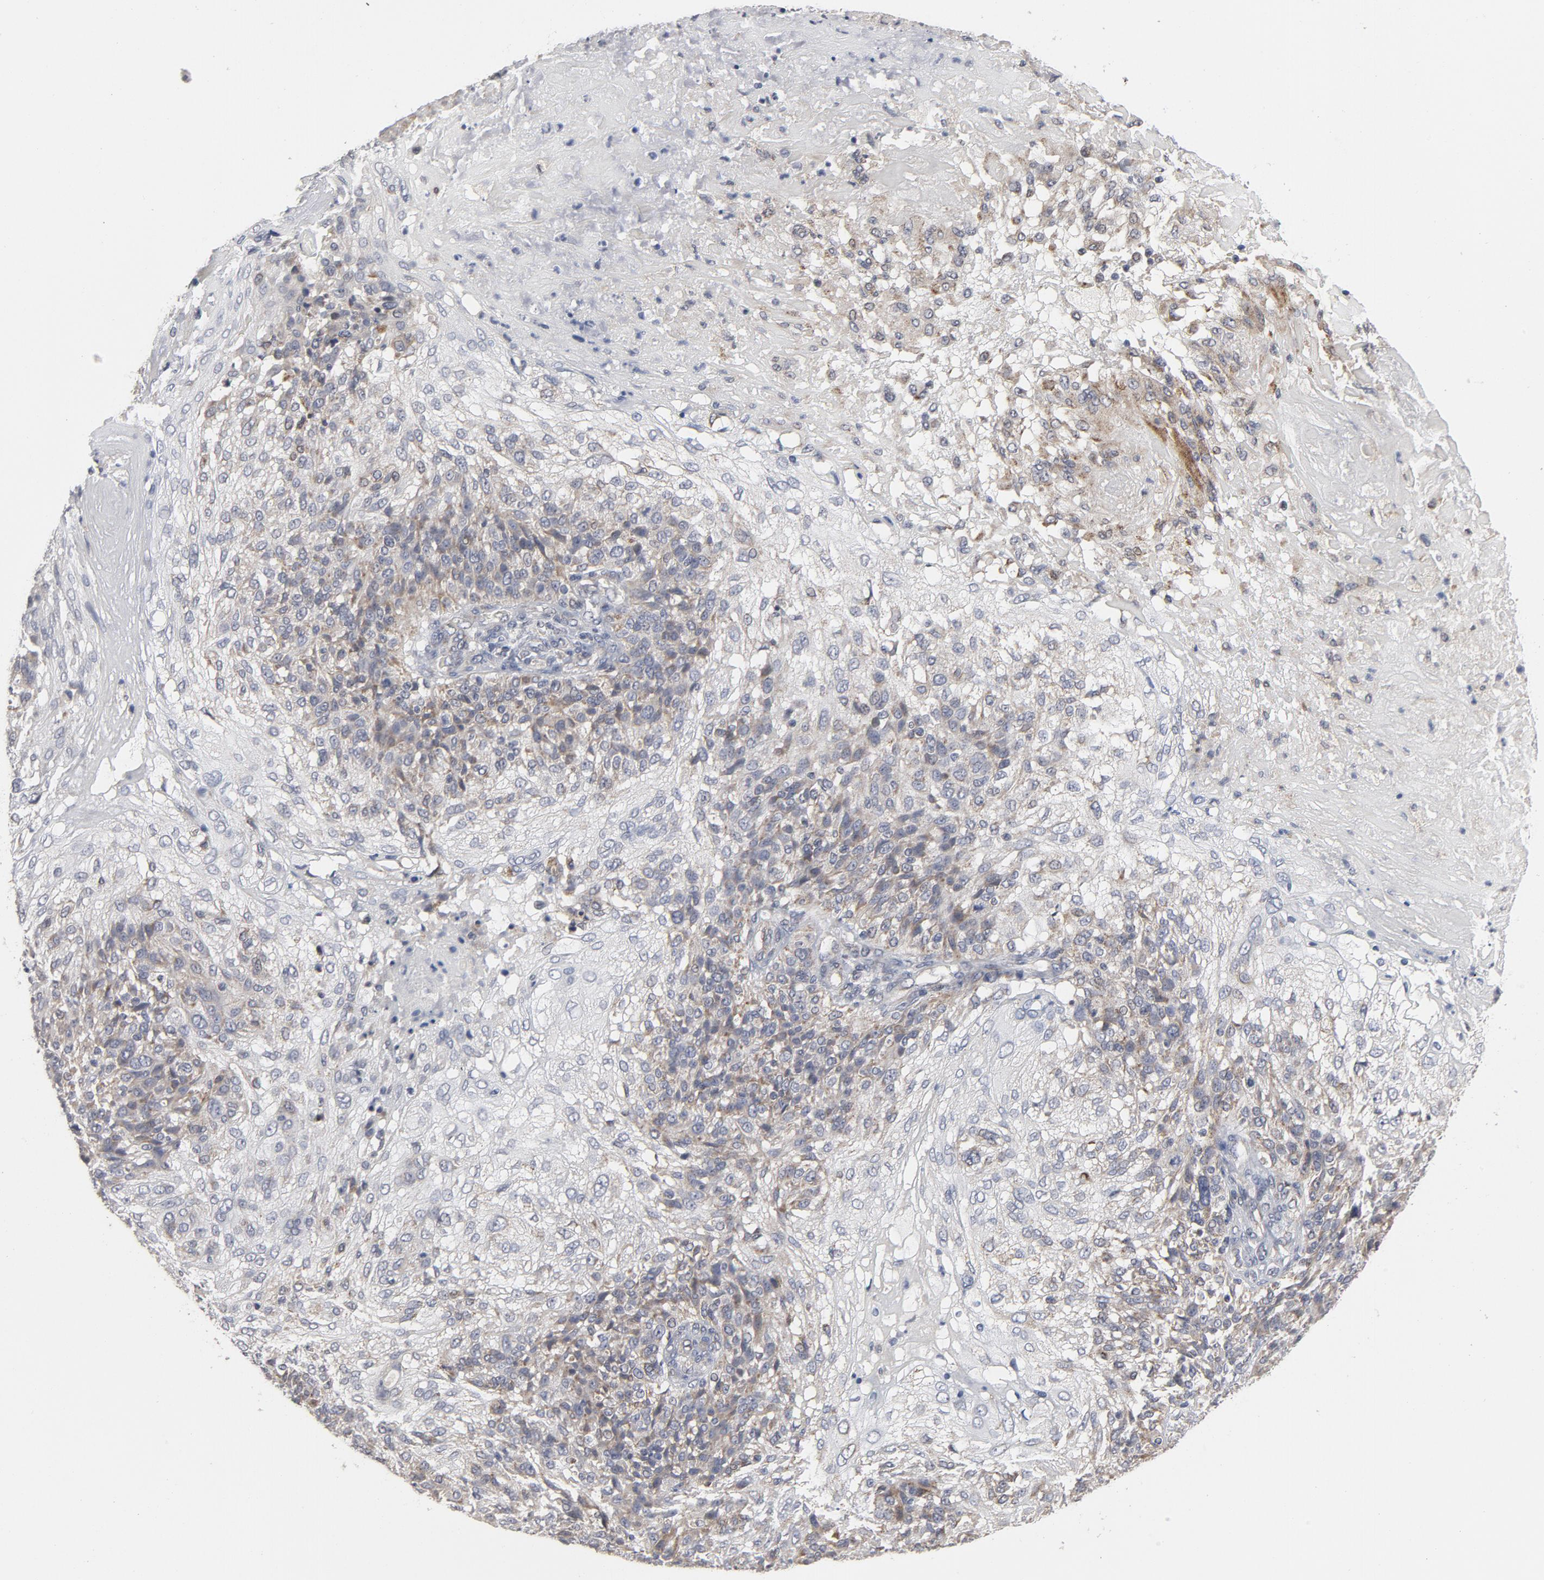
{"staining": {"intensity": "weak", "quantity": "25%-75%", "location": "cytoplasmic/membranous"}, "tissue": "skin cancer", "cell_type": "Tumor cells", "image_type": "cancer", "snomed": [{"axis": "morphology", "description": "Normal tissue, NOS"}, {"axis": "morphology", "description": "Squamous cell carcinoma, NOS"}, {"axis": "topography", "description": "Skin"}], "caption": "The image exhibits a brown stain indicating the presence of a protein in the cytoplasmic/membranous of tumor cells in skin cancer (squamous cell carcinoma).", "gene": "PPP1R1B", "patient": {"sex": "female", "age": 83}}